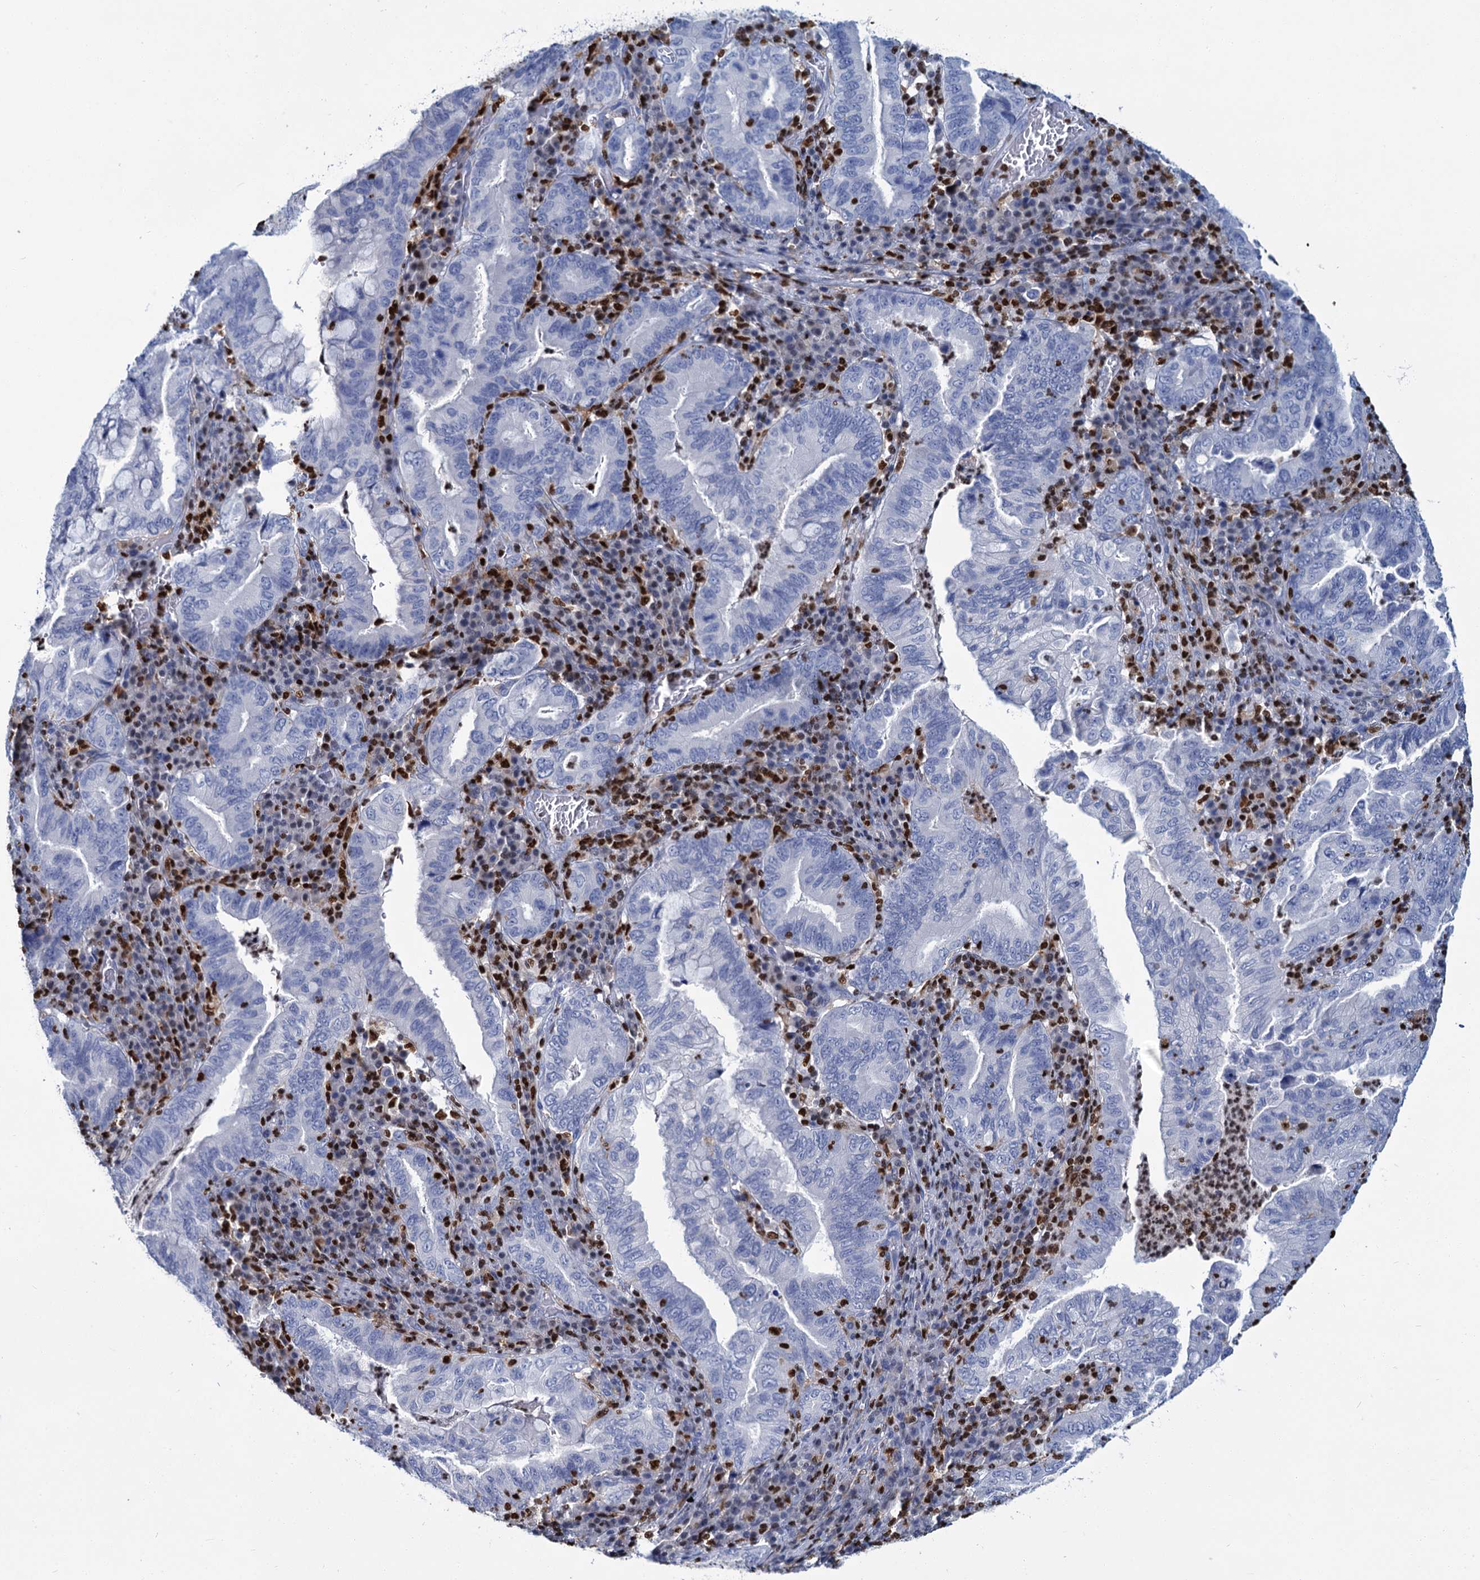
{"staining": {"intensity": "negative", "quantity": "none", "location": "none"}, "tissue": "stomach cancer", "cell_type": "Tumor cells", "image_type": "cancer", "snomed": [{"axis": "morphology", "description": "Normal tissue, NOS"}, {"axis": "morphology", "description": "Adenocarcinoma, NOS"}, {"axis": "topography", "description": "Esophagus"}, {"axis": "topography", "description": "Stomach, upper"}, {"axis": "topography", "description": "Peripheral nerve tissue"}], "caption": "Immunohistochemistry photomicrograph of human adenocarcinoma (stomach) stained for a protein (brown), which shows no expression in tumor cells. The staining is performed using DAB (3,3'-diaminobenzidine) brown chromogen with nuclei counter-stained in using hematoxylin.", "gene": "CELF2", "patient": {"sex": "male", "age": 62}}